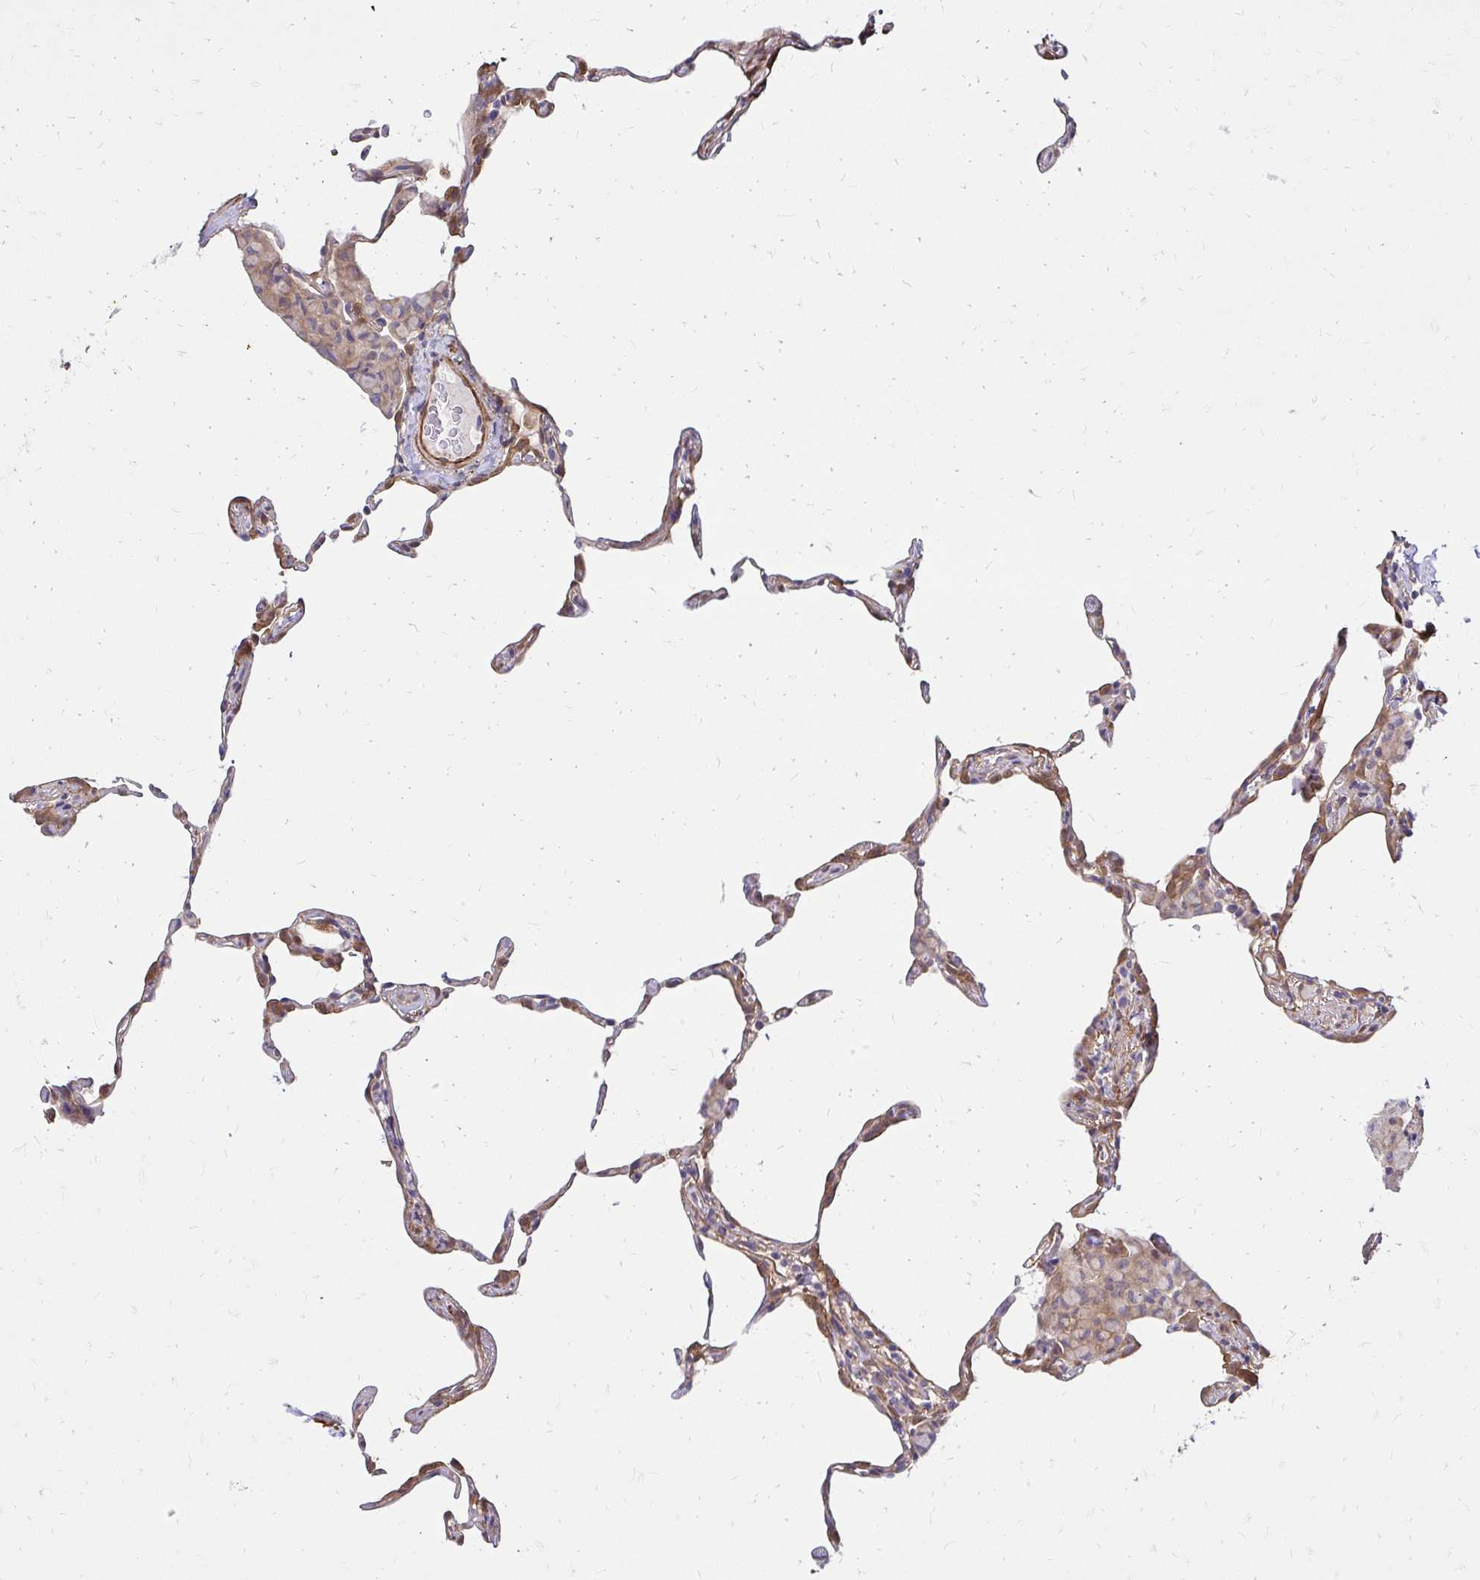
{"staining": {"intensity": "moderate", "quantity": "25%-75%", "location": "cytoplasmic/membranous"}, "tissue": "lung", "cell_type": "Alveolar cells", "image_type": "normal", "snomed": [{"axis": "morphology", "description": "Normal tissue, NOS"}, {"axis": "topography", "description": "Lung"}], "caption": "A brown stain labels moderate cytoplasmic/membranous expression of a protein in alveolar cells of unremarkable human lung. Using DAB (brown) and hematoxylin (blue) stains, captured at high magnification using brightfield microscopy.", "gene": "YAP1", "patient": {"sex": "female", "age": 57}}